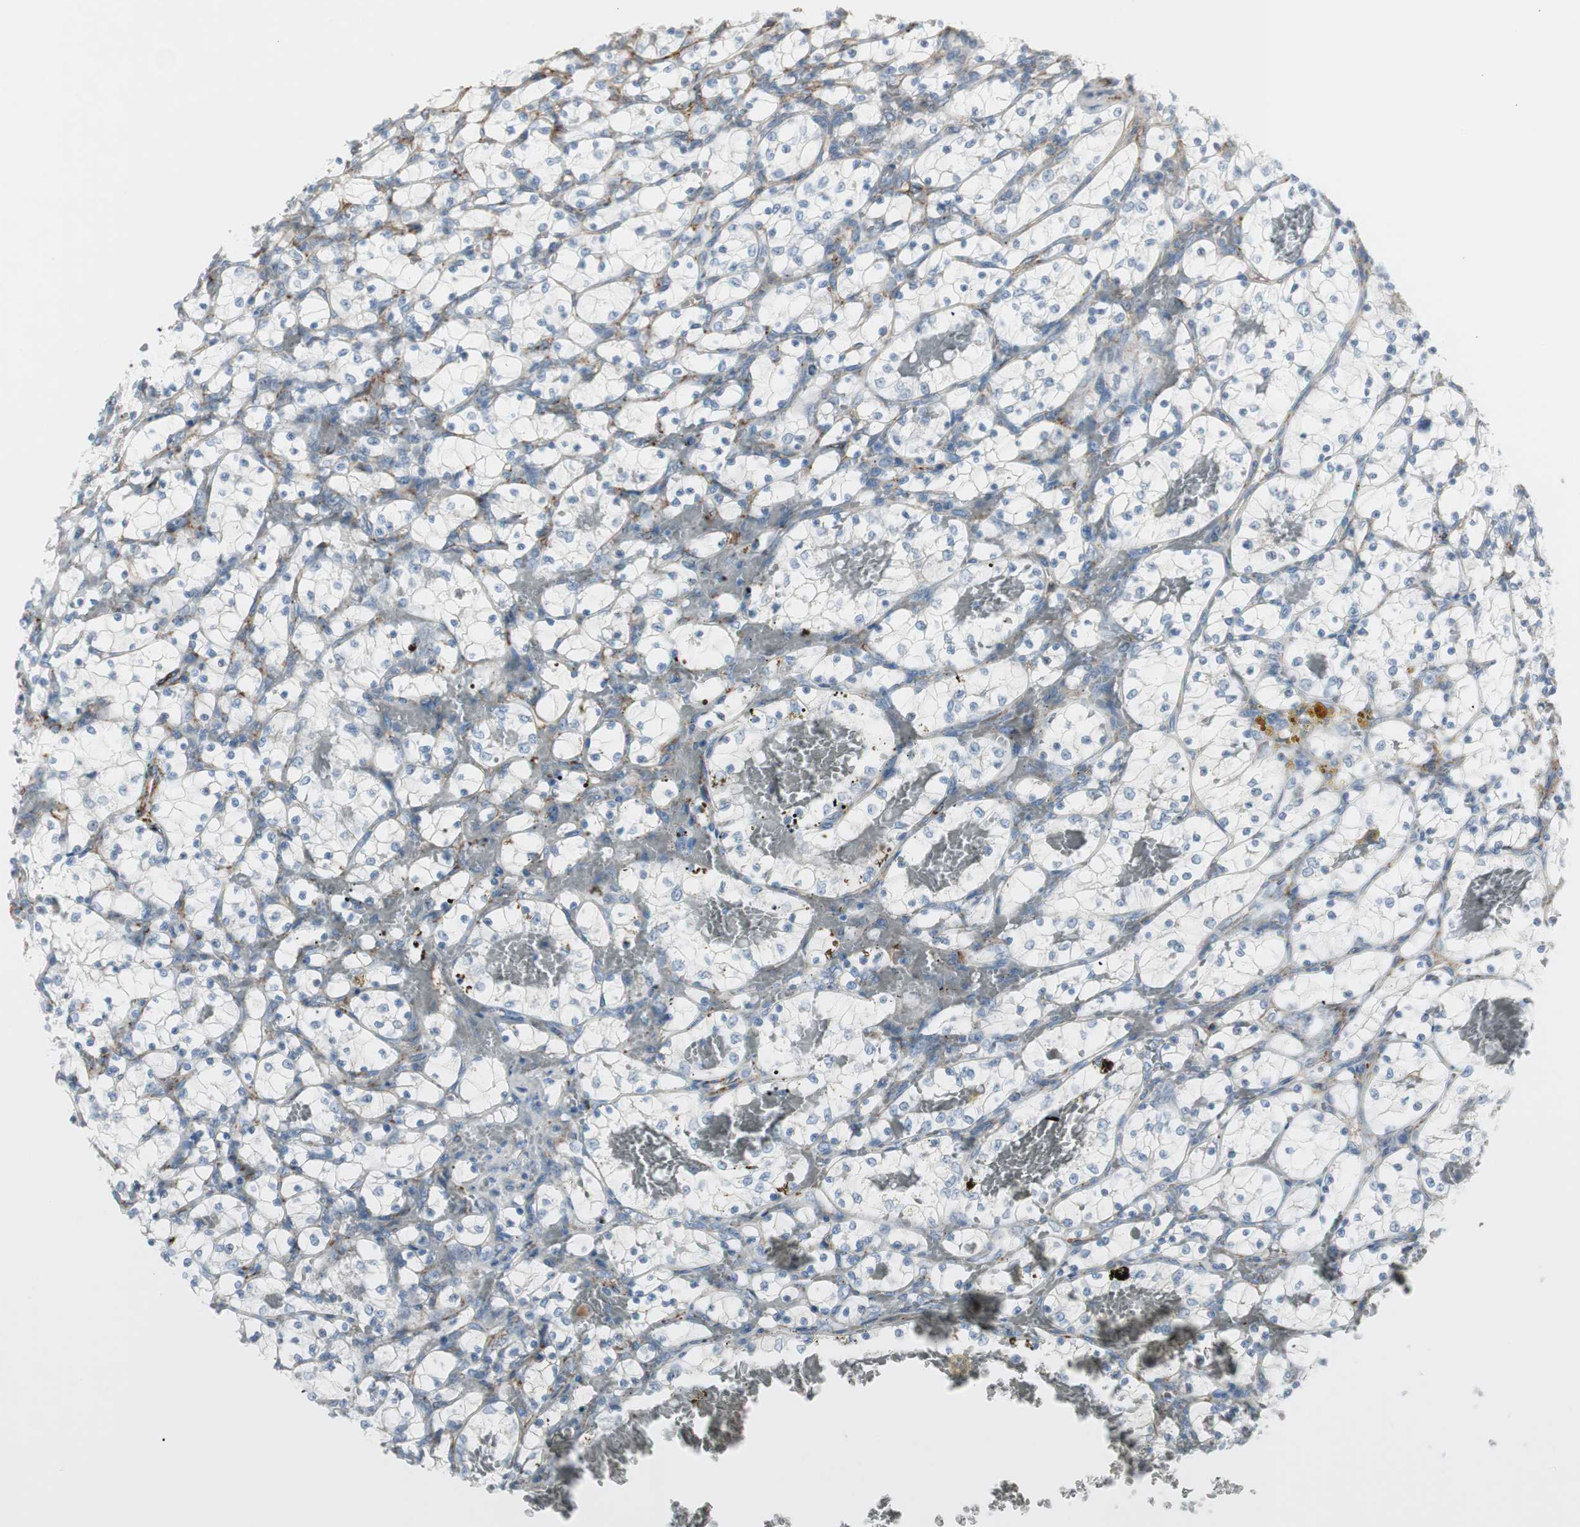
{"staining": {"intensity": "negative", "quantity": "none", "location": "none"}, "tissue": "renal cancer", "cell_type": "Tumor cells", "image_type": "cancer", "snomed": [{"axis": "morphology", "description": "Adenocarcinoma, NOS"}, {"axis": "topography", "description": "Kidney"}], "caption": "DAB immunohistochemical staining of renal cancer displays no significant positivity in tumor cells. The staining was performed using DAB to visualize the protein expression in brown, while the nuclei were stained in blue with hematoxylin (Magnification: 20x).", "gene": "CACNA2D1", "patient": {"sex": "female", "age": 69}}